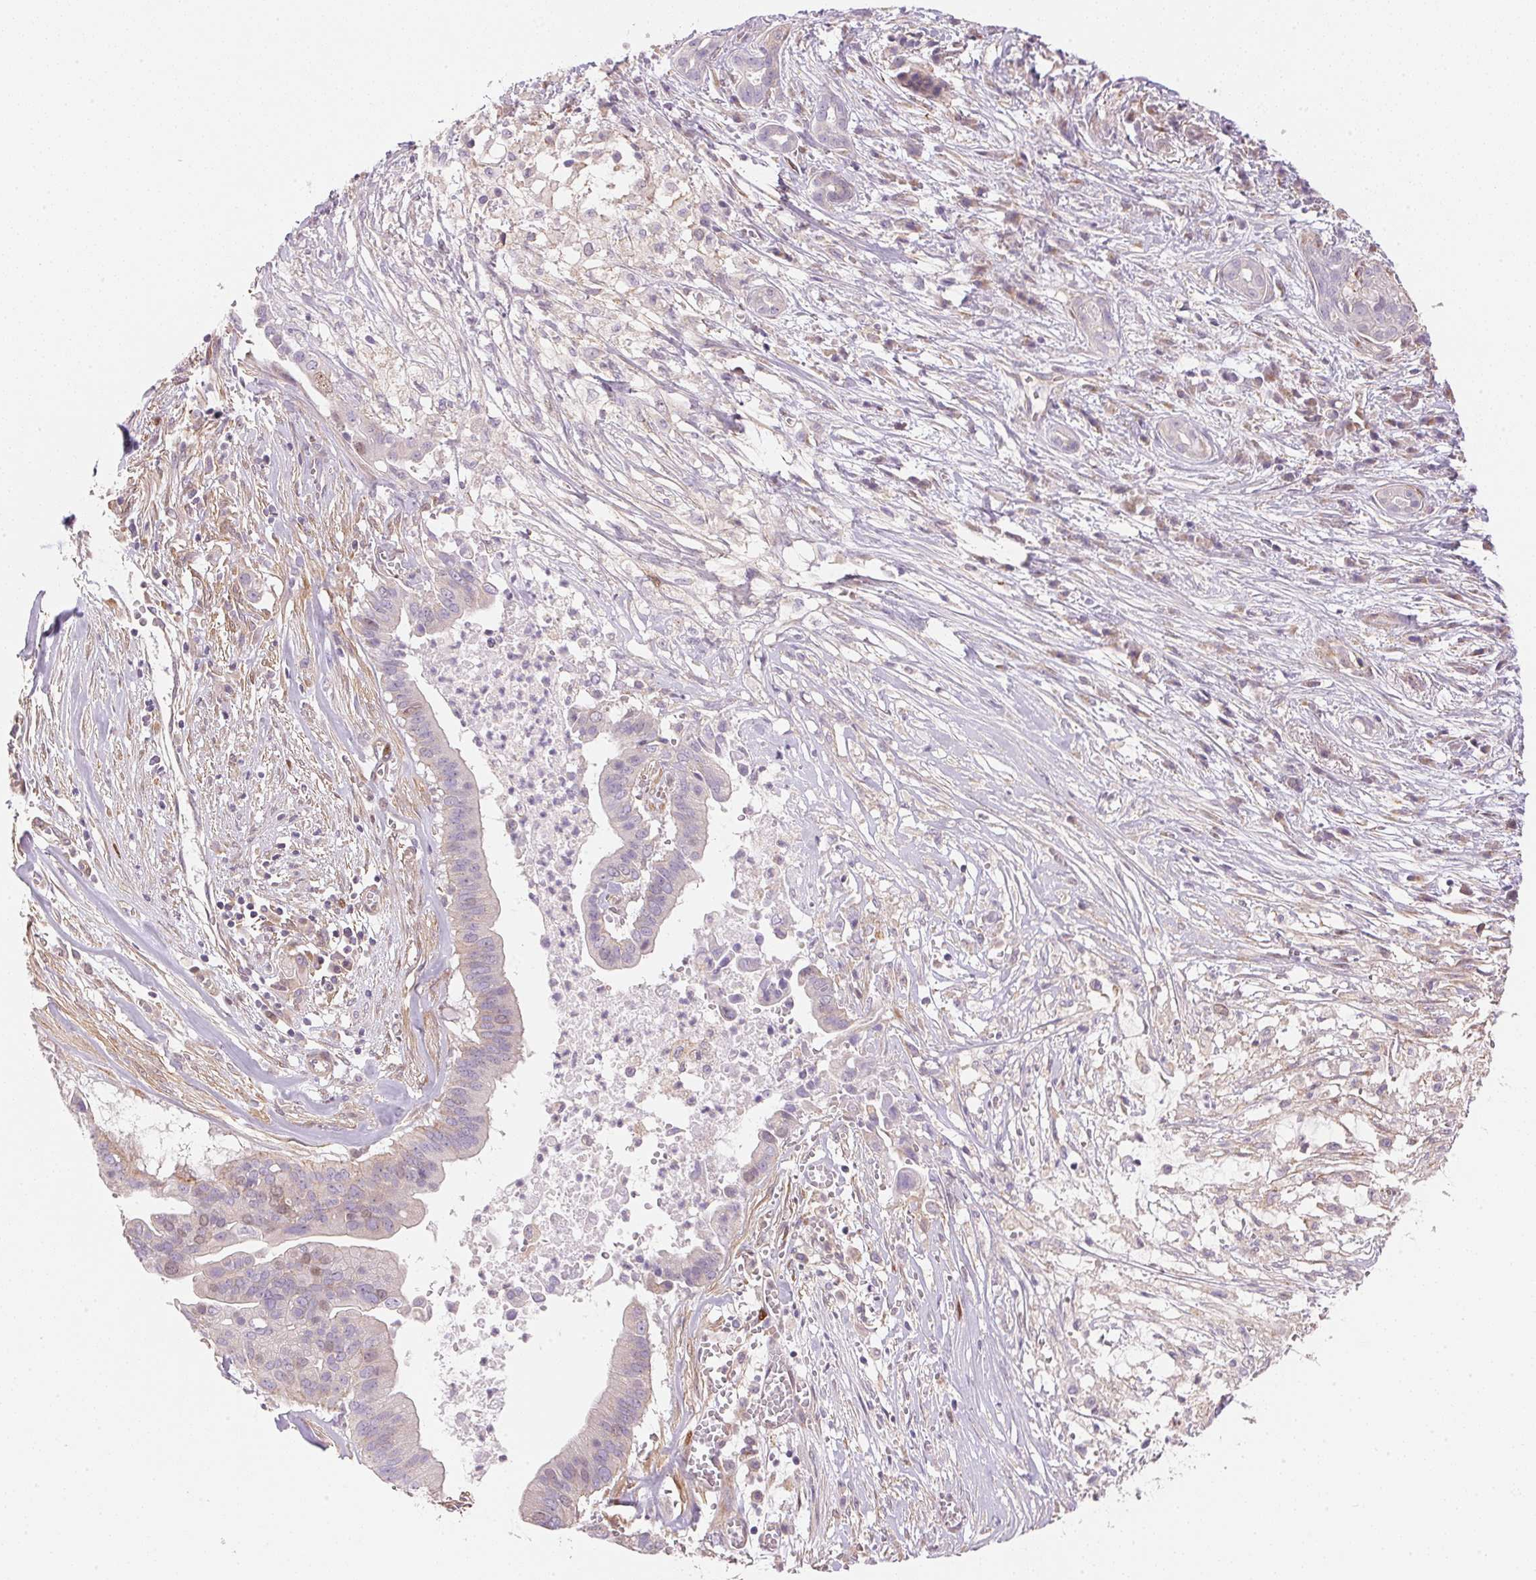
{"staining": {"intensity": "negative", "quantity": "none", "location": "none"}, "tissue": "pancreatic cancer", "cell_type": "Tumor cells", "image_type": "cancer", "snomed": [{"axis": "morphology", "description": "Adenocarcinoma, NOS"}, {"axis": "topography", "description": "Pancreas"}], "caption": "This is an immunohistochemistry (IHC) photomicrograph of human pancreatic adenocarcinoma. There is no positivity in tumor cells.", "gene": "SMTN", "patient": {"sex": "male", "age": 61}}